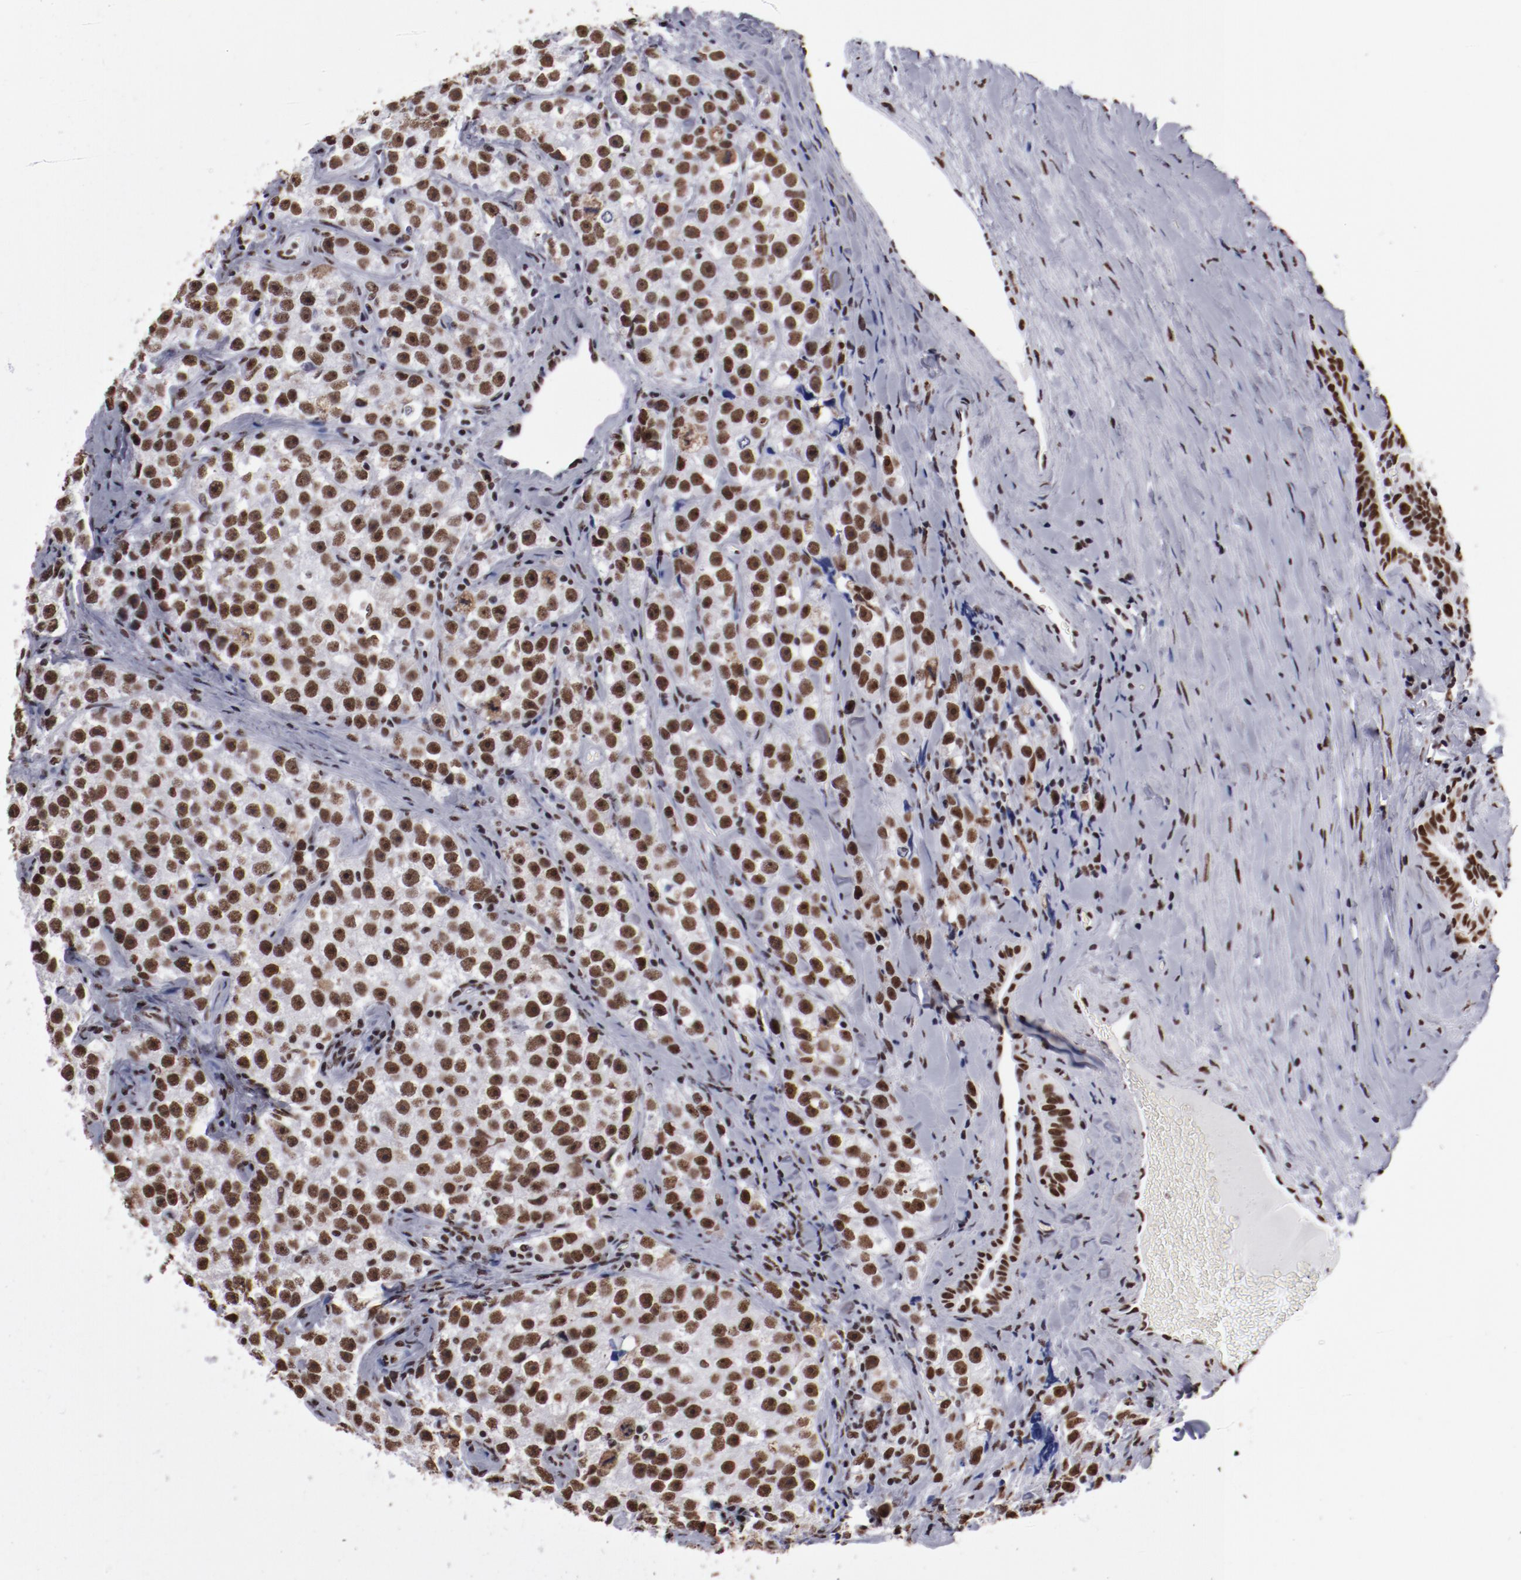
{"staining": {"intensity": "strong", "quantity": ">75%", "location": "nuclear"}, "tissue": "testis cancer", "cell_type": "Tumor cells", "image_type": "cancer", "snomed": [{"axis": "morphology", "description": "Seminoma, NOS"}, {"axis": "topography", "description": "Testis"}], "caption": "Seminoma (testis) stained with a protein marker demonstrates strong staining in tumor cells.", "gene": "HNRNPA2B1", "patient": {"sex": "male", "age": 32}}